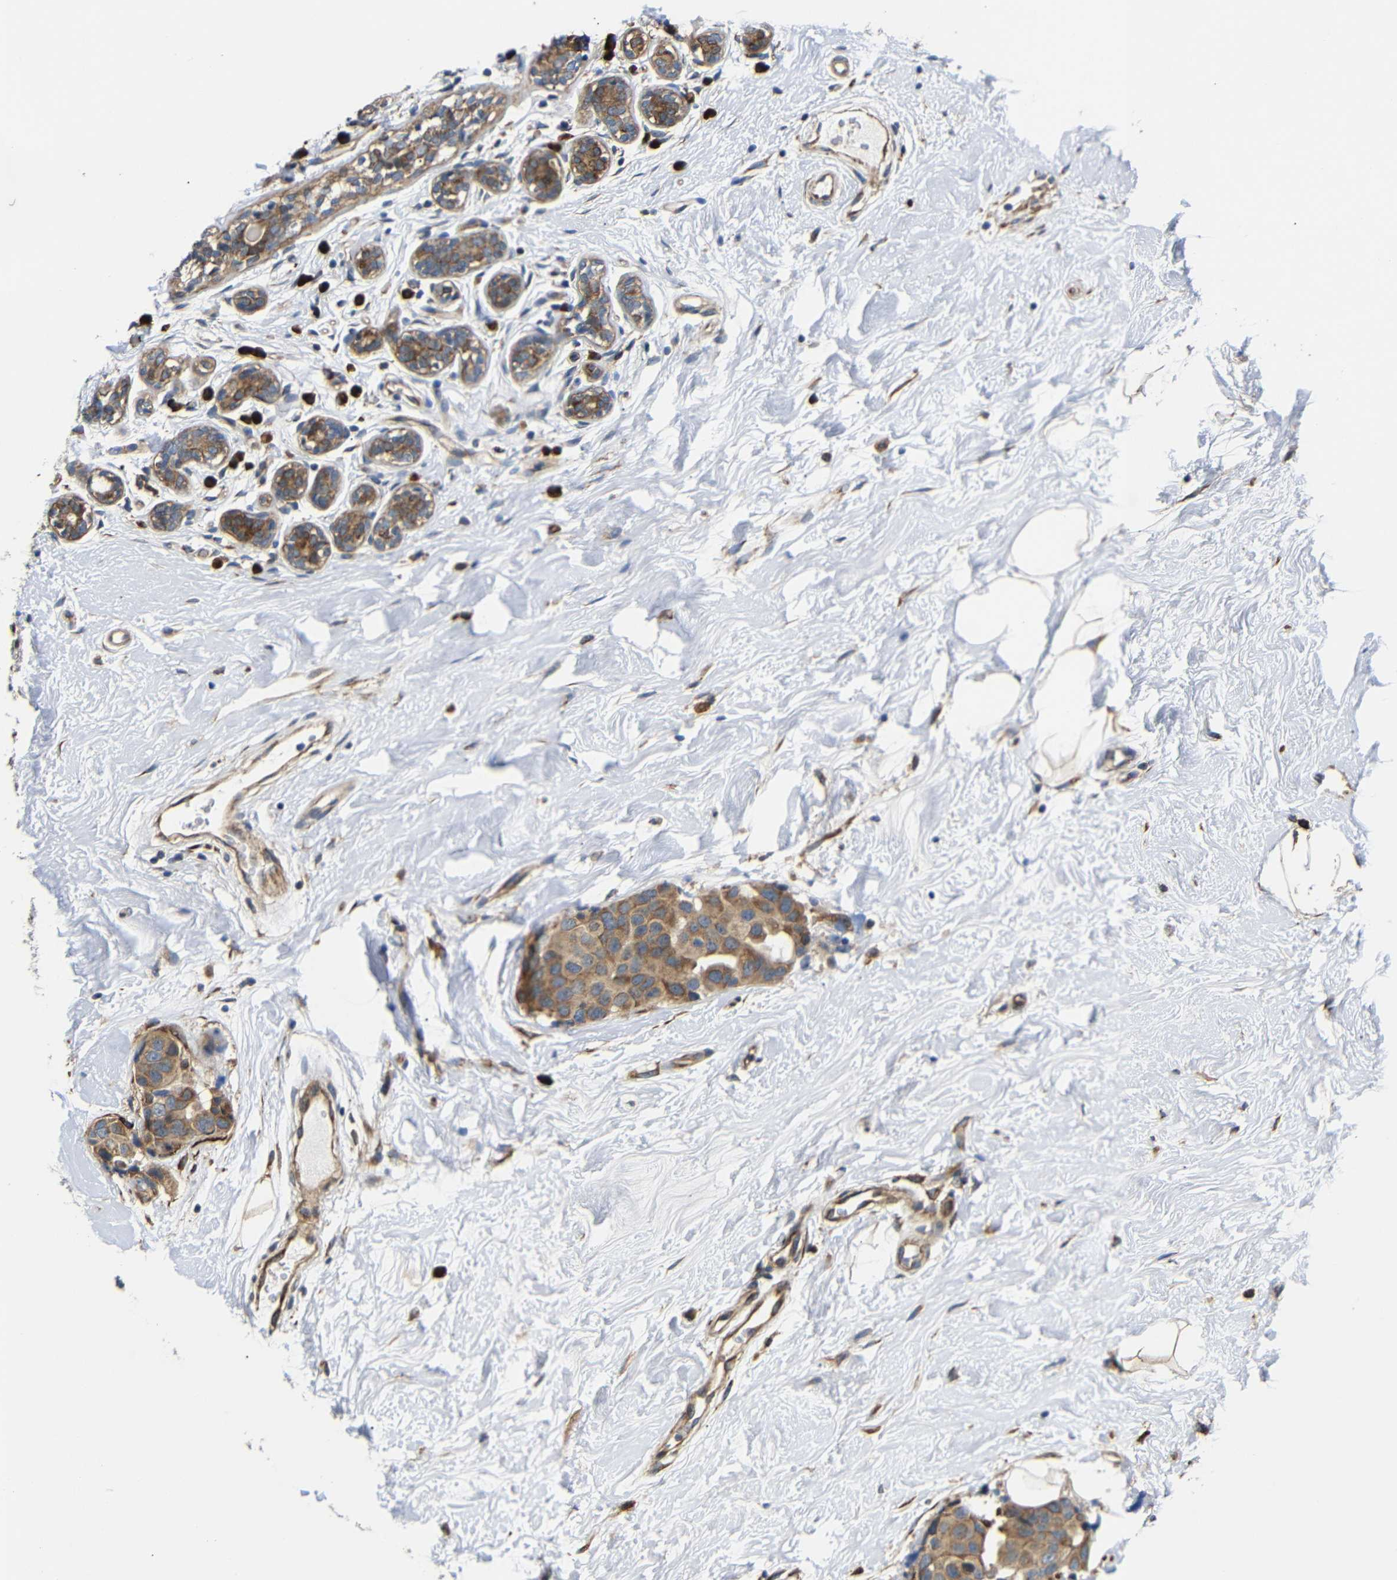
{"staining": {"intensity": "moderate", "quantity": ">75%", "location": "cytoplasmic/membranous"}, "tissue": "breast cancer", "cell_type": "Tumor cells", "image_type": "cancer", "snomed": [{"axis": "morphology", "description": "Normal tissue, NOS"}, {"axis": "morphology", "description": "Duct carcinoma"}, {"axis": "topography", "description": "Breast"}], "caption": "DAB (3,3'-diaminobenzidine) immunohistochemical staining of human infiltrating ductal carcinoma (breast) reveals moderate cytoplasmic/membranous protein staining in about >75% of tumor cells.", "gene": "KANK4", "patient": {"sex": "female", "age": 39}}